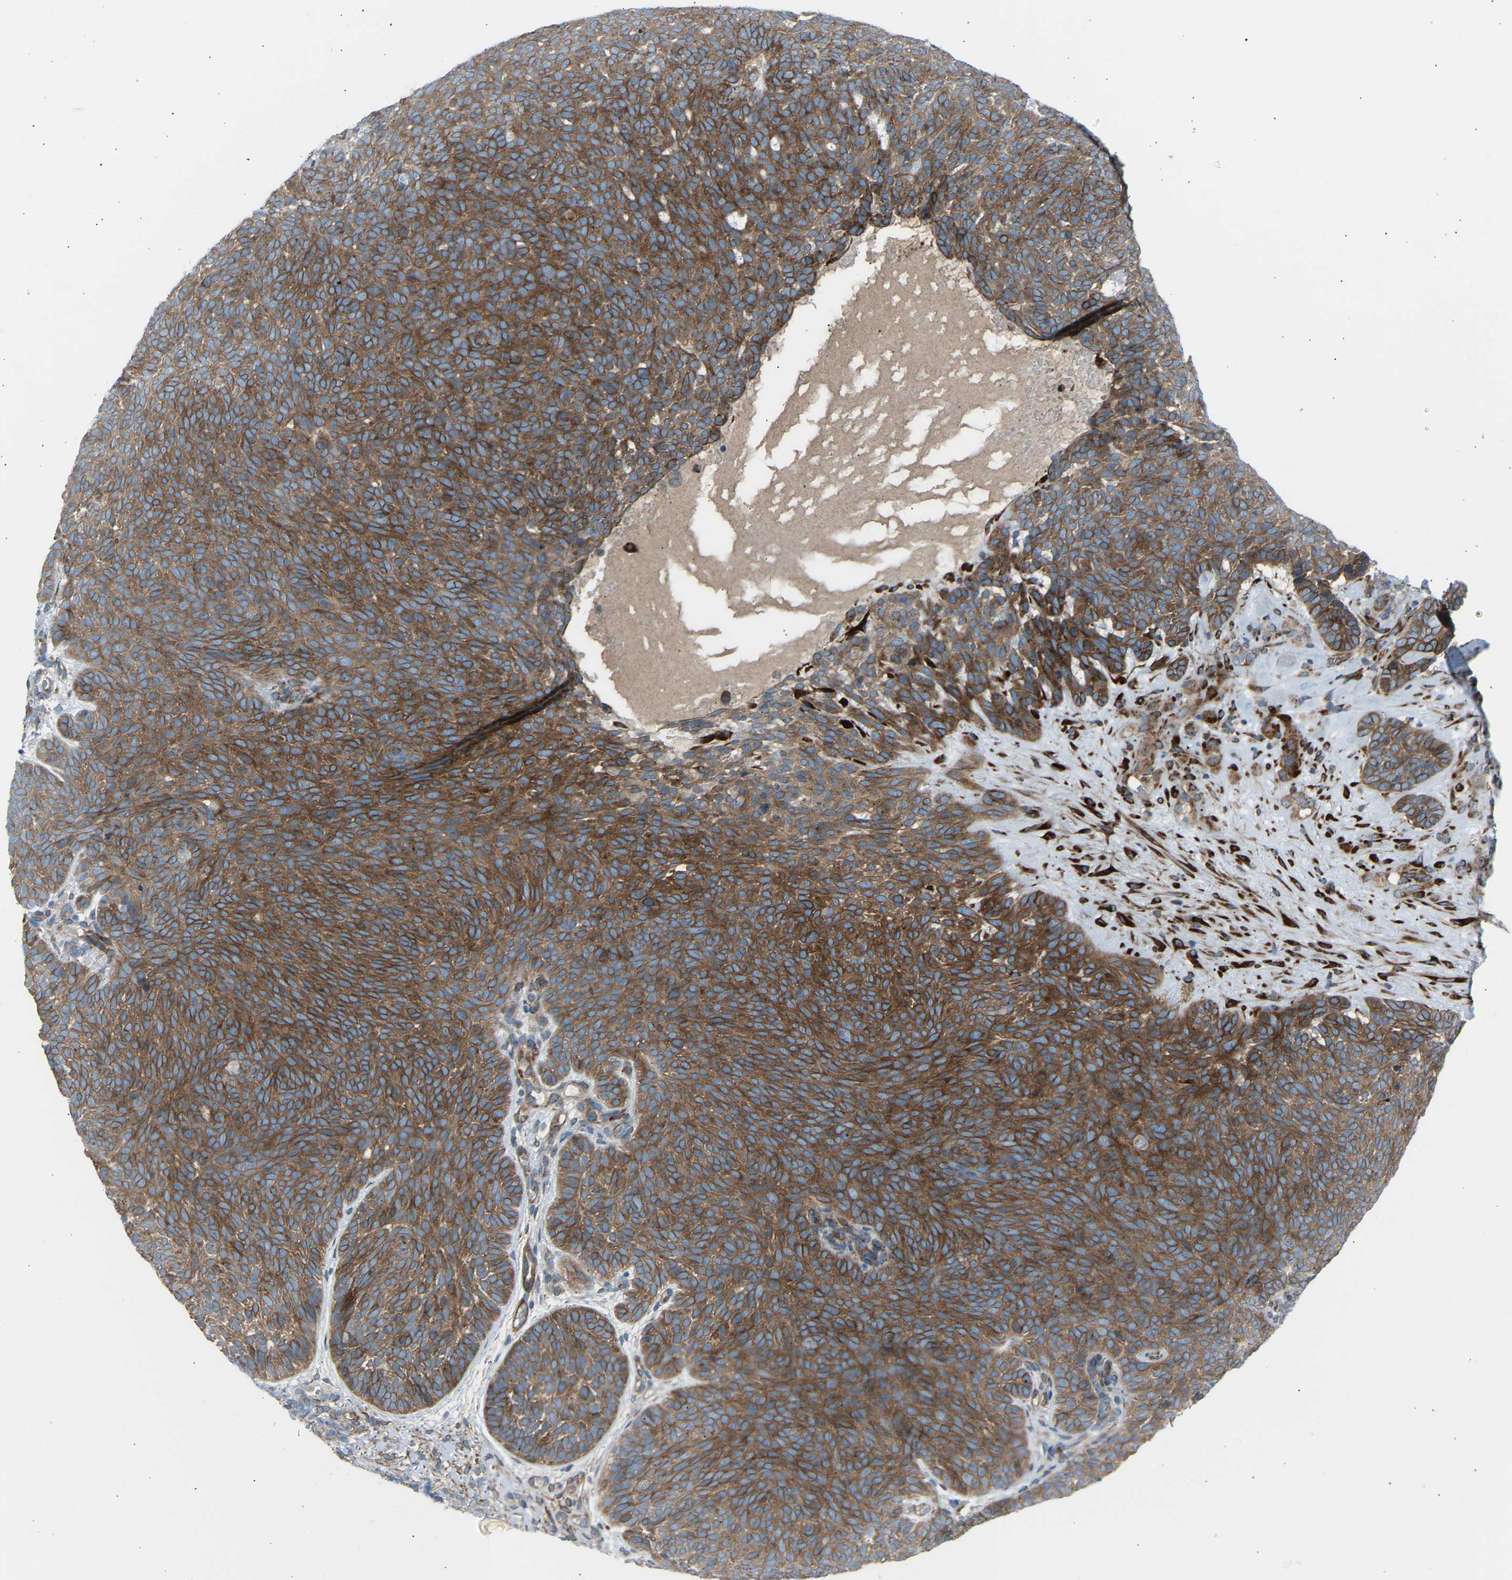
{"staining": {"intensity": "strong", "quantity": ">75%", "location": "cytoplasmic/membranous"}, "tissue": "skin cancer", "cell_type": "Tumor cells", "image_type": "cancer", "snomed": [{"axis": "morphology", "description": "Basal cell carcinoma"}, {"axis": "topography", "description": "Skin"}], "caption": "Immunohistochemistry (IHC) (DAB) staining of human skin cancer (basal cell carcinoma) displays strong cytoplasmic/membranous protein staining in approximately >75% of tumor cells. The staining was performed using DAB (3,3'-diaminobenzidine) to visualize the protein expression in brown, while the nuclei were stained in blue with hematoxylin (Magnification: 20x).", "gene": "VPS41", "patient": {"sex": "male", "age": 61}}